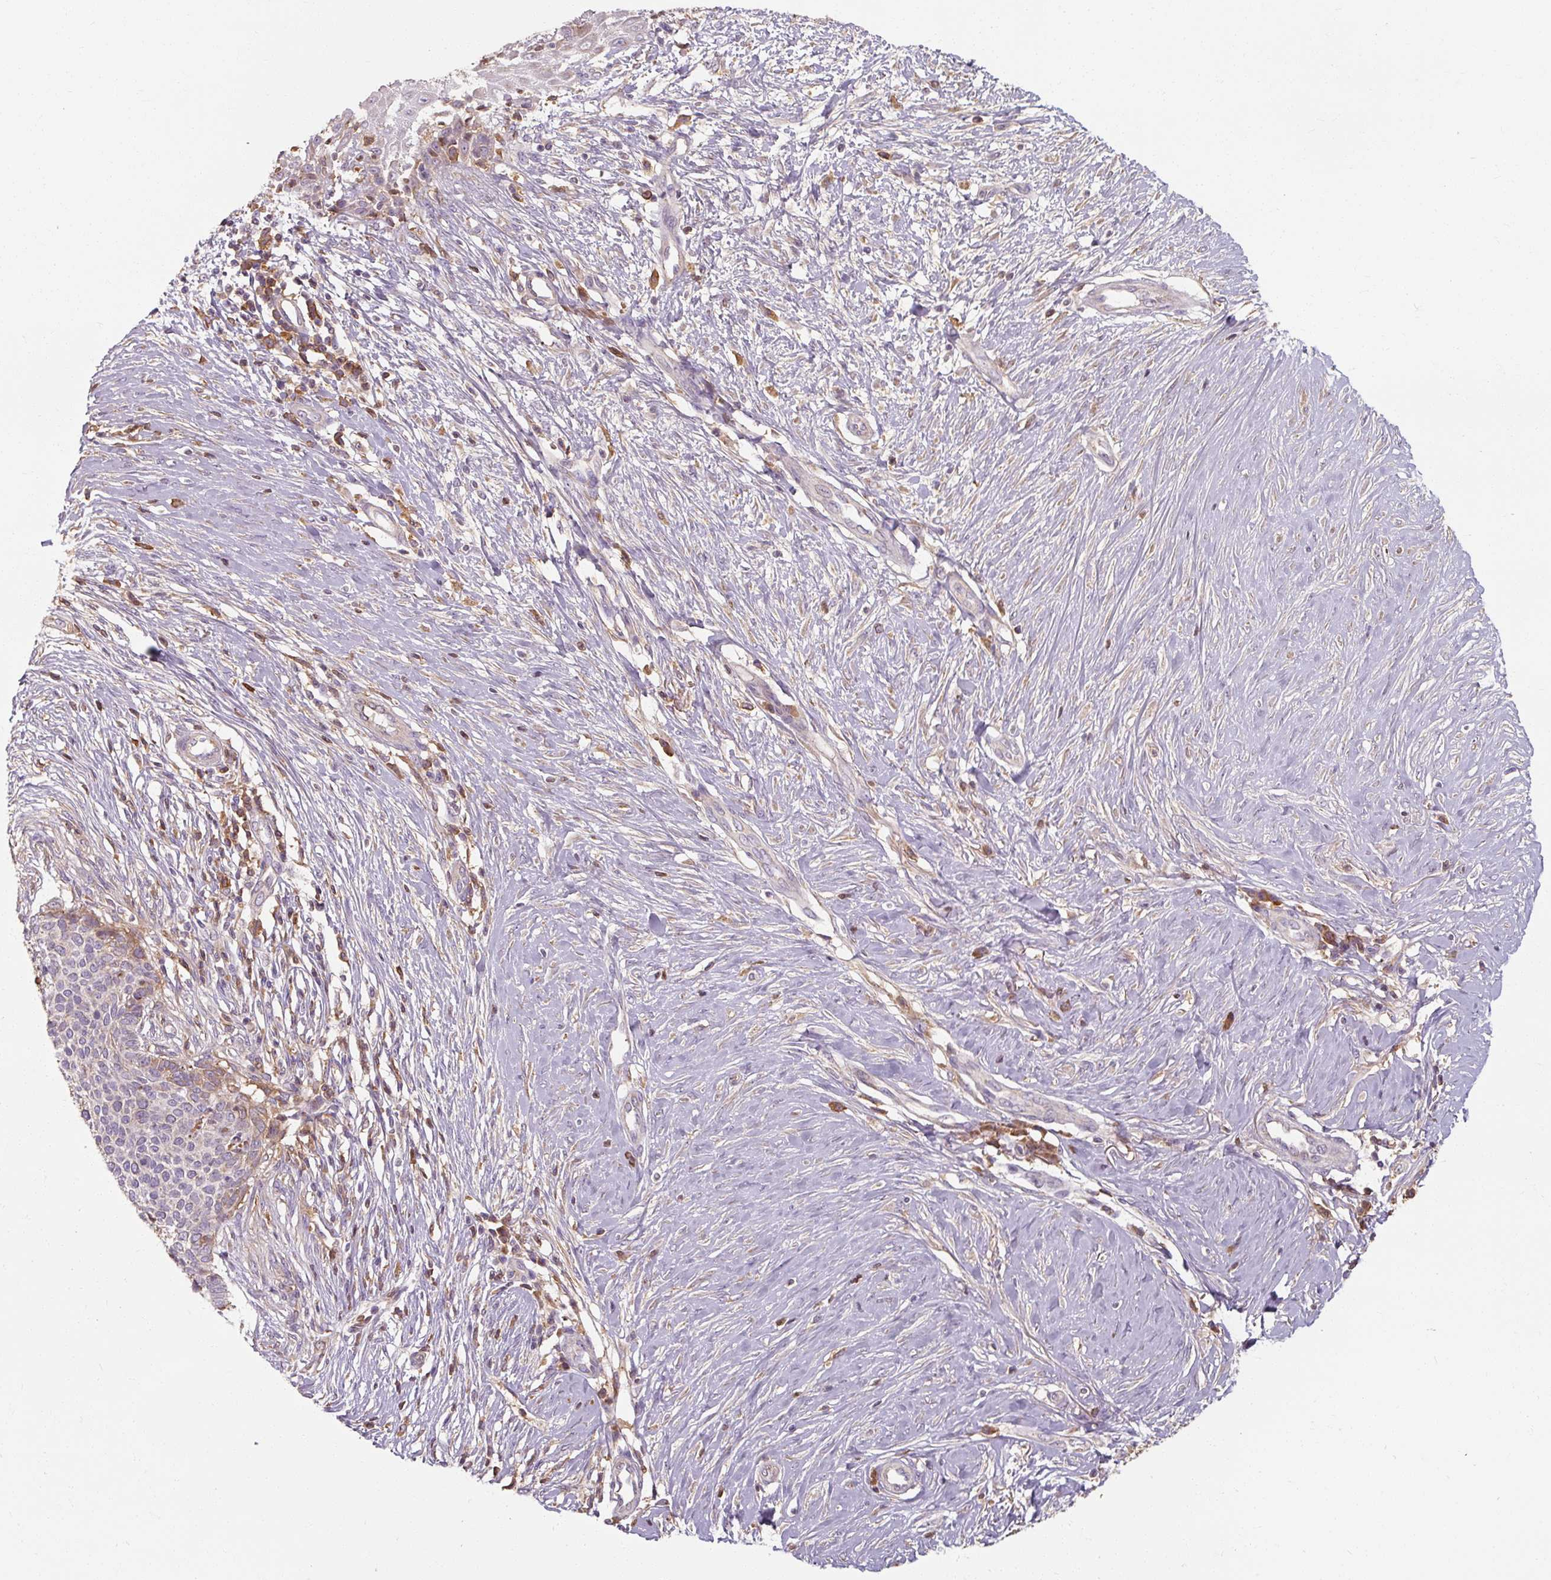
{"staining": {"intensity": "negative", "quantity": "none", "location": "none"}, "tissue": "skin cancer", "cell_type": "Tumor cells", "image_type": "cancer", "snomed": [{"axis": "morphology", "description": "Normal tissue, NOS"}, {"axis": "morphology", "description": "Basal cell carcinoma"}, {"axis": "topography", "description": "Skin"}], "caption": "DAB (3,3'-diaminobenzidine) immunohistochemical staining of human skin cancer shows no significant staining in tumor cells.", "gene": "TSEN54", "patient": {"sex": "male", "age": 50}}